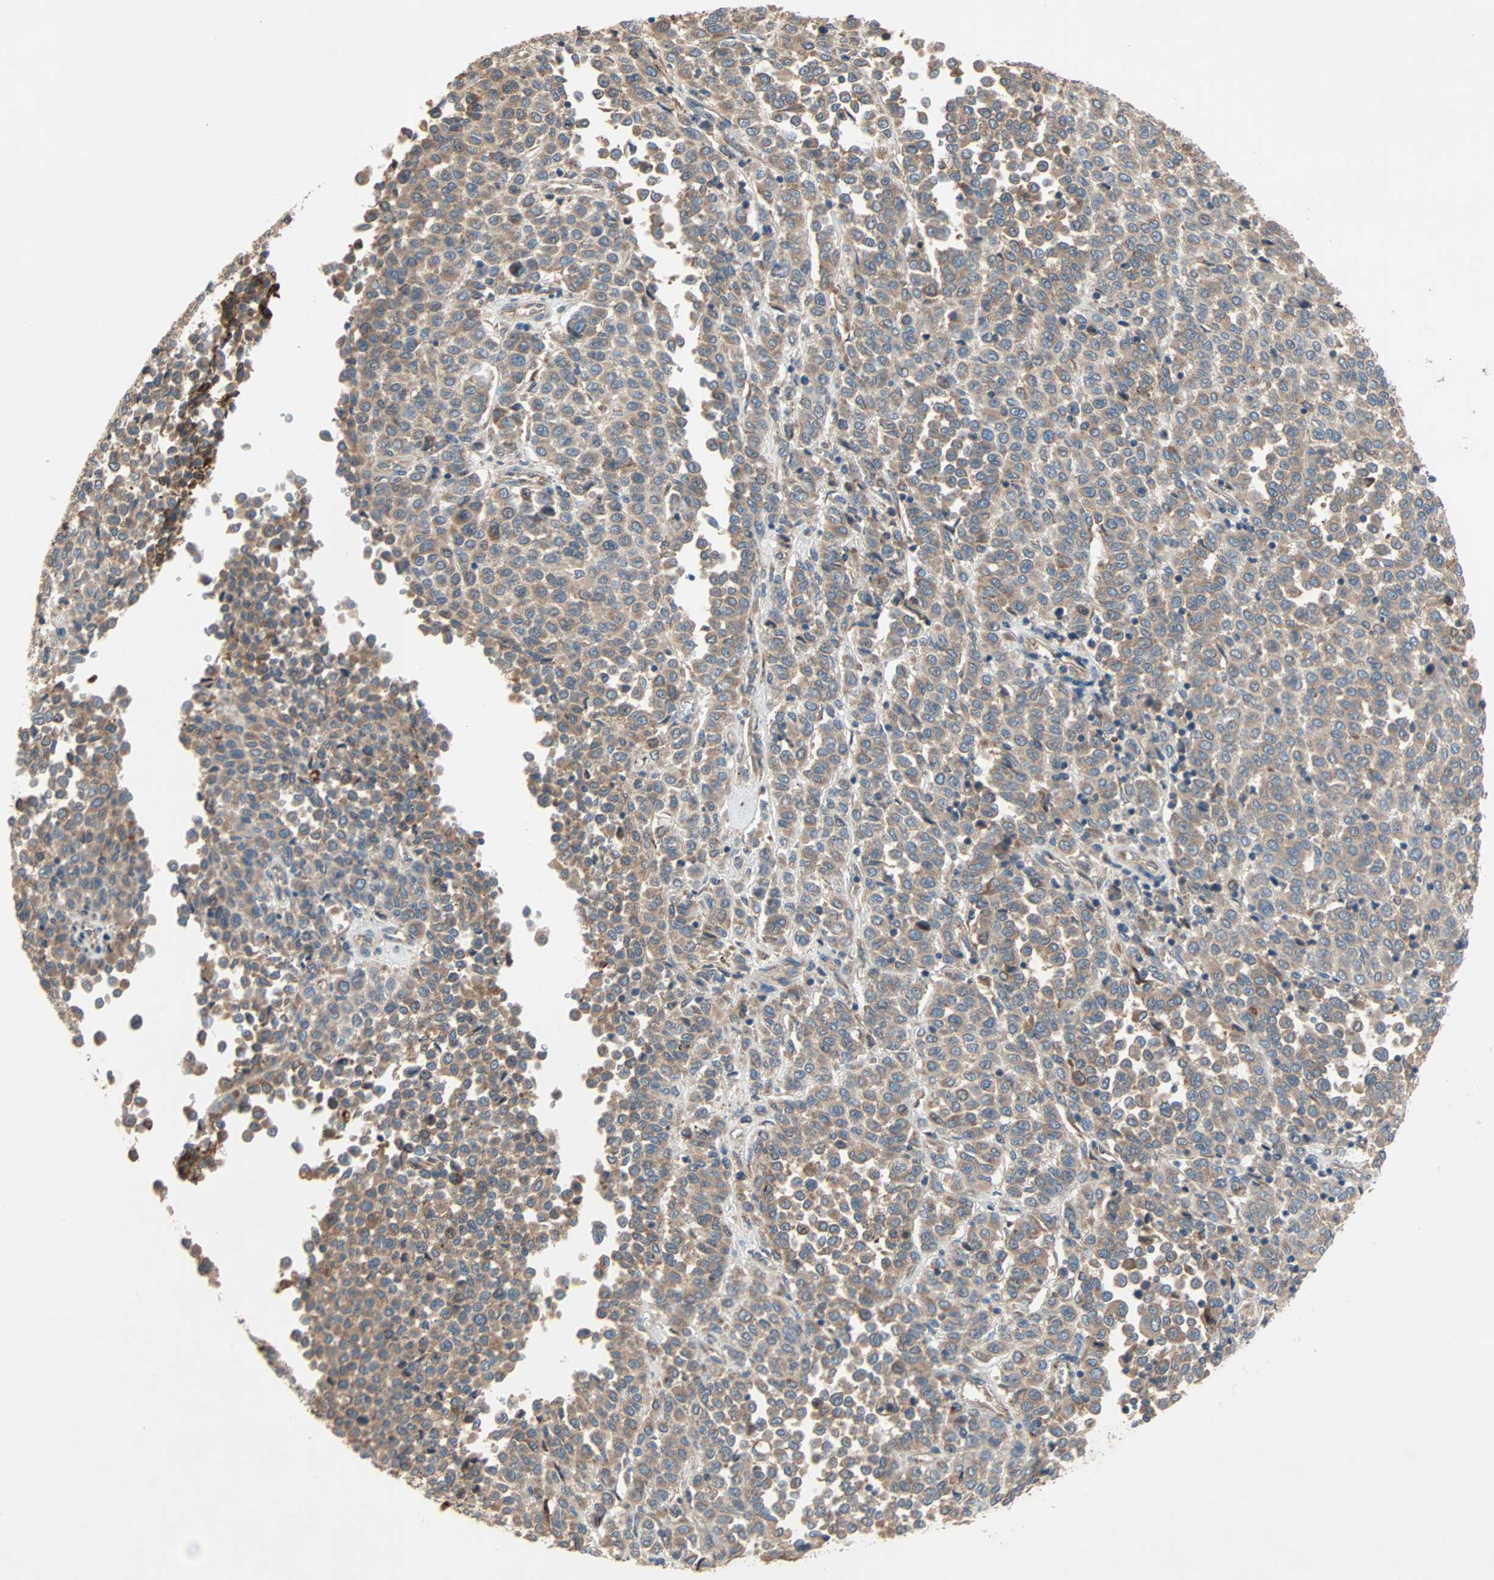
{"staining": {"intensity": "moderate", "quantity": ">75%", "location": "cytoplasmic/membranous"}, "tissue": "melanoma", "cell_type": "Tumor cells", "image_type": "cancer", "snomed": [{"axis": "morphology", "description": "Malignant melanoma, Metastatic site"}, {"axis": "topography", "description": "Pancreas"}], "caption": "Protein staining by IHC reveals moderate cytoplasmic/membranous expression in approximately >75% of tumor cells in malignant melanoma (metastatic site).", "gene": "XYLT1", "patient": {"sex": "female", "age": 30}}